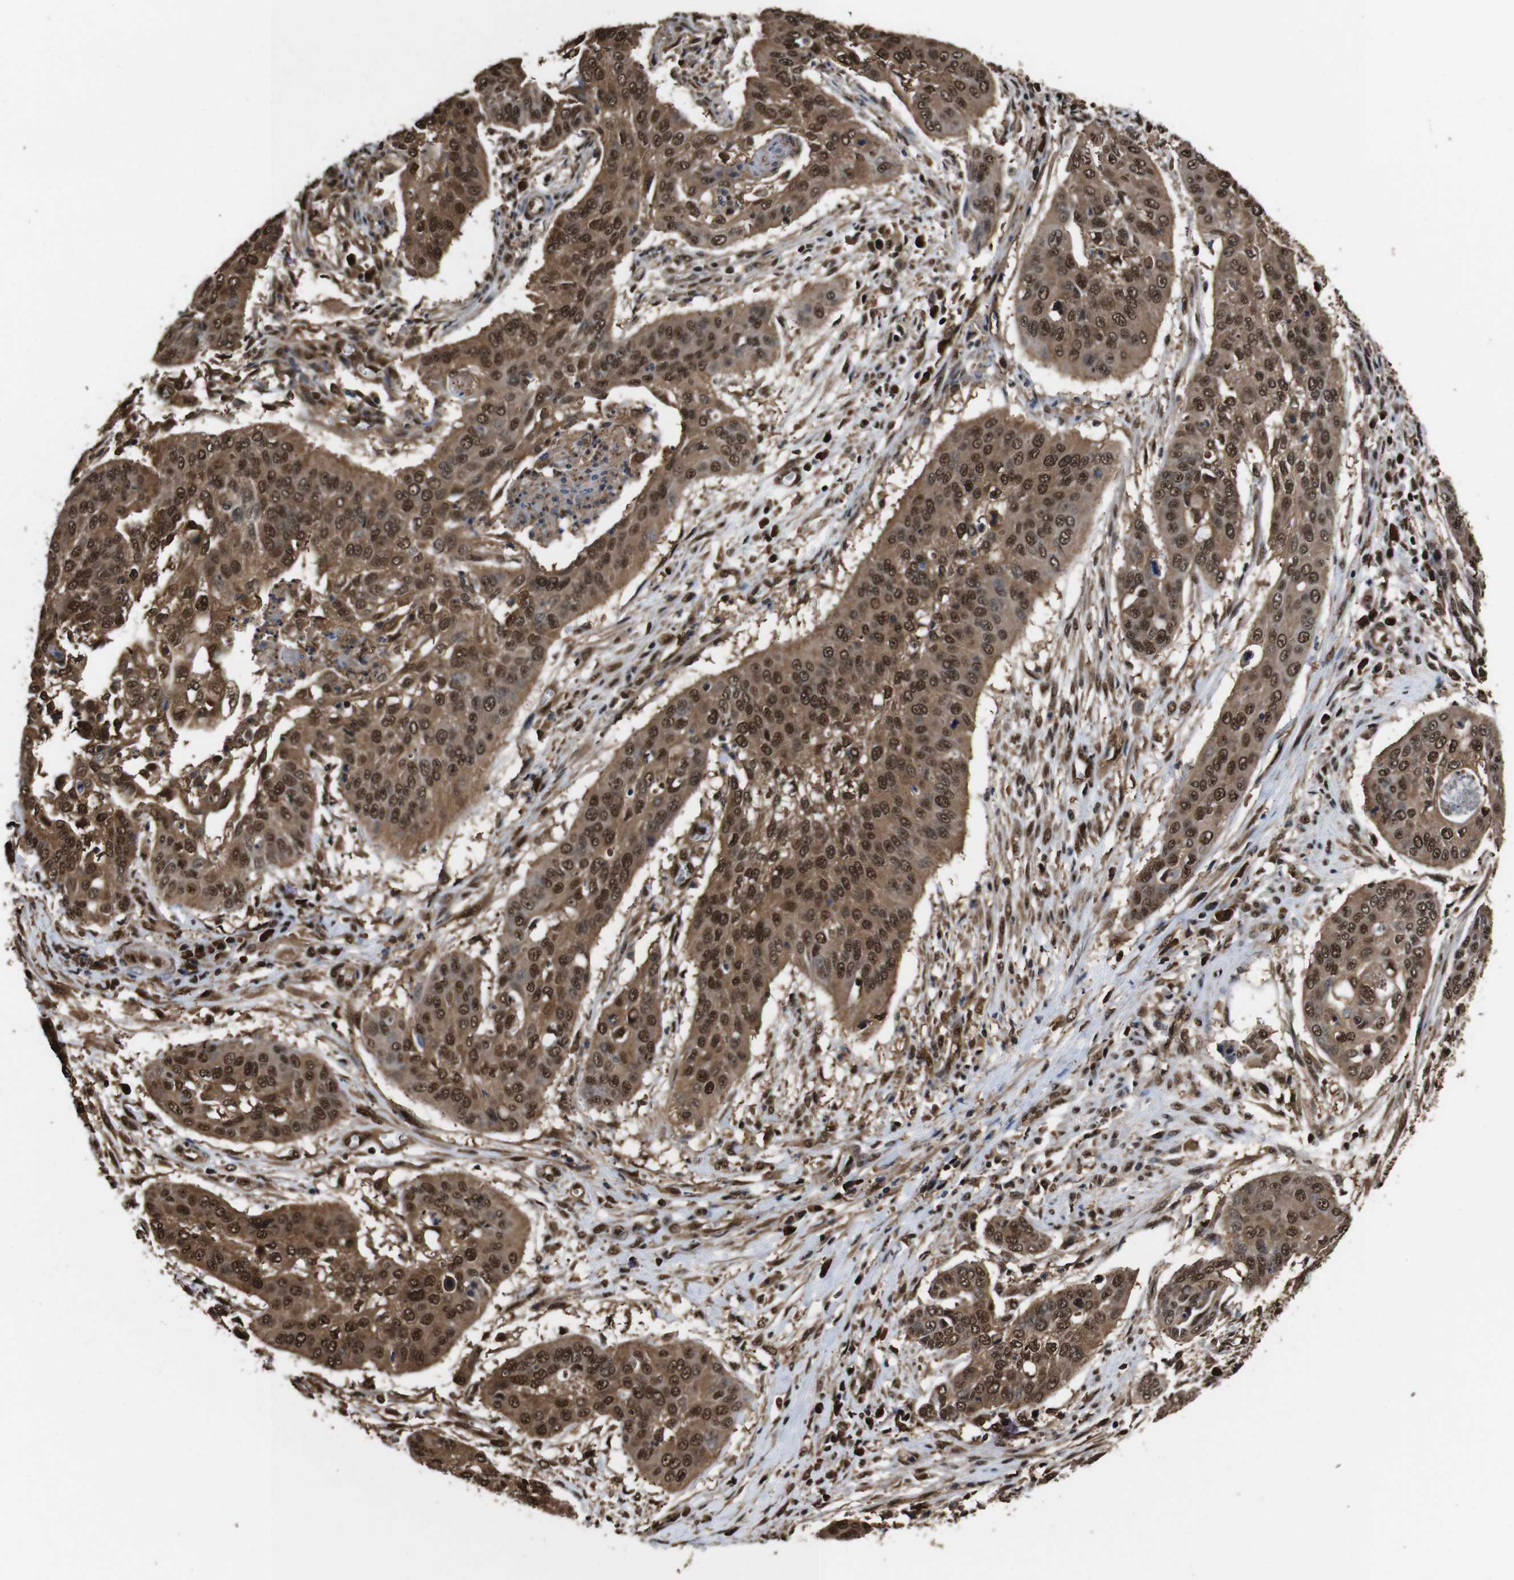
{"staining": {"intensity": "moderate", "quantity": ">75%", "location": "cytoplasmic/membranous,nuclear"}, "tissue": "cervical cancer", "cell_type": "Tumor cells", "image_type": "cancer", "snomed": [{"axis": "morphology", "description": "Squamous cell carcinoma, NOS"}, {"axis": "topography", "description": "Cervix"}], "caption": "Squamous cell carcinoma (cervical) was stained to show a protein in brown. There is medium levels of moderate cytoplasmic/membranous and nuclear positivity in approximately >75% of tumor cells. Nuclei are stained in blue.", "gene": "VCP", "patient": {"sex": "female", "age": 39}}